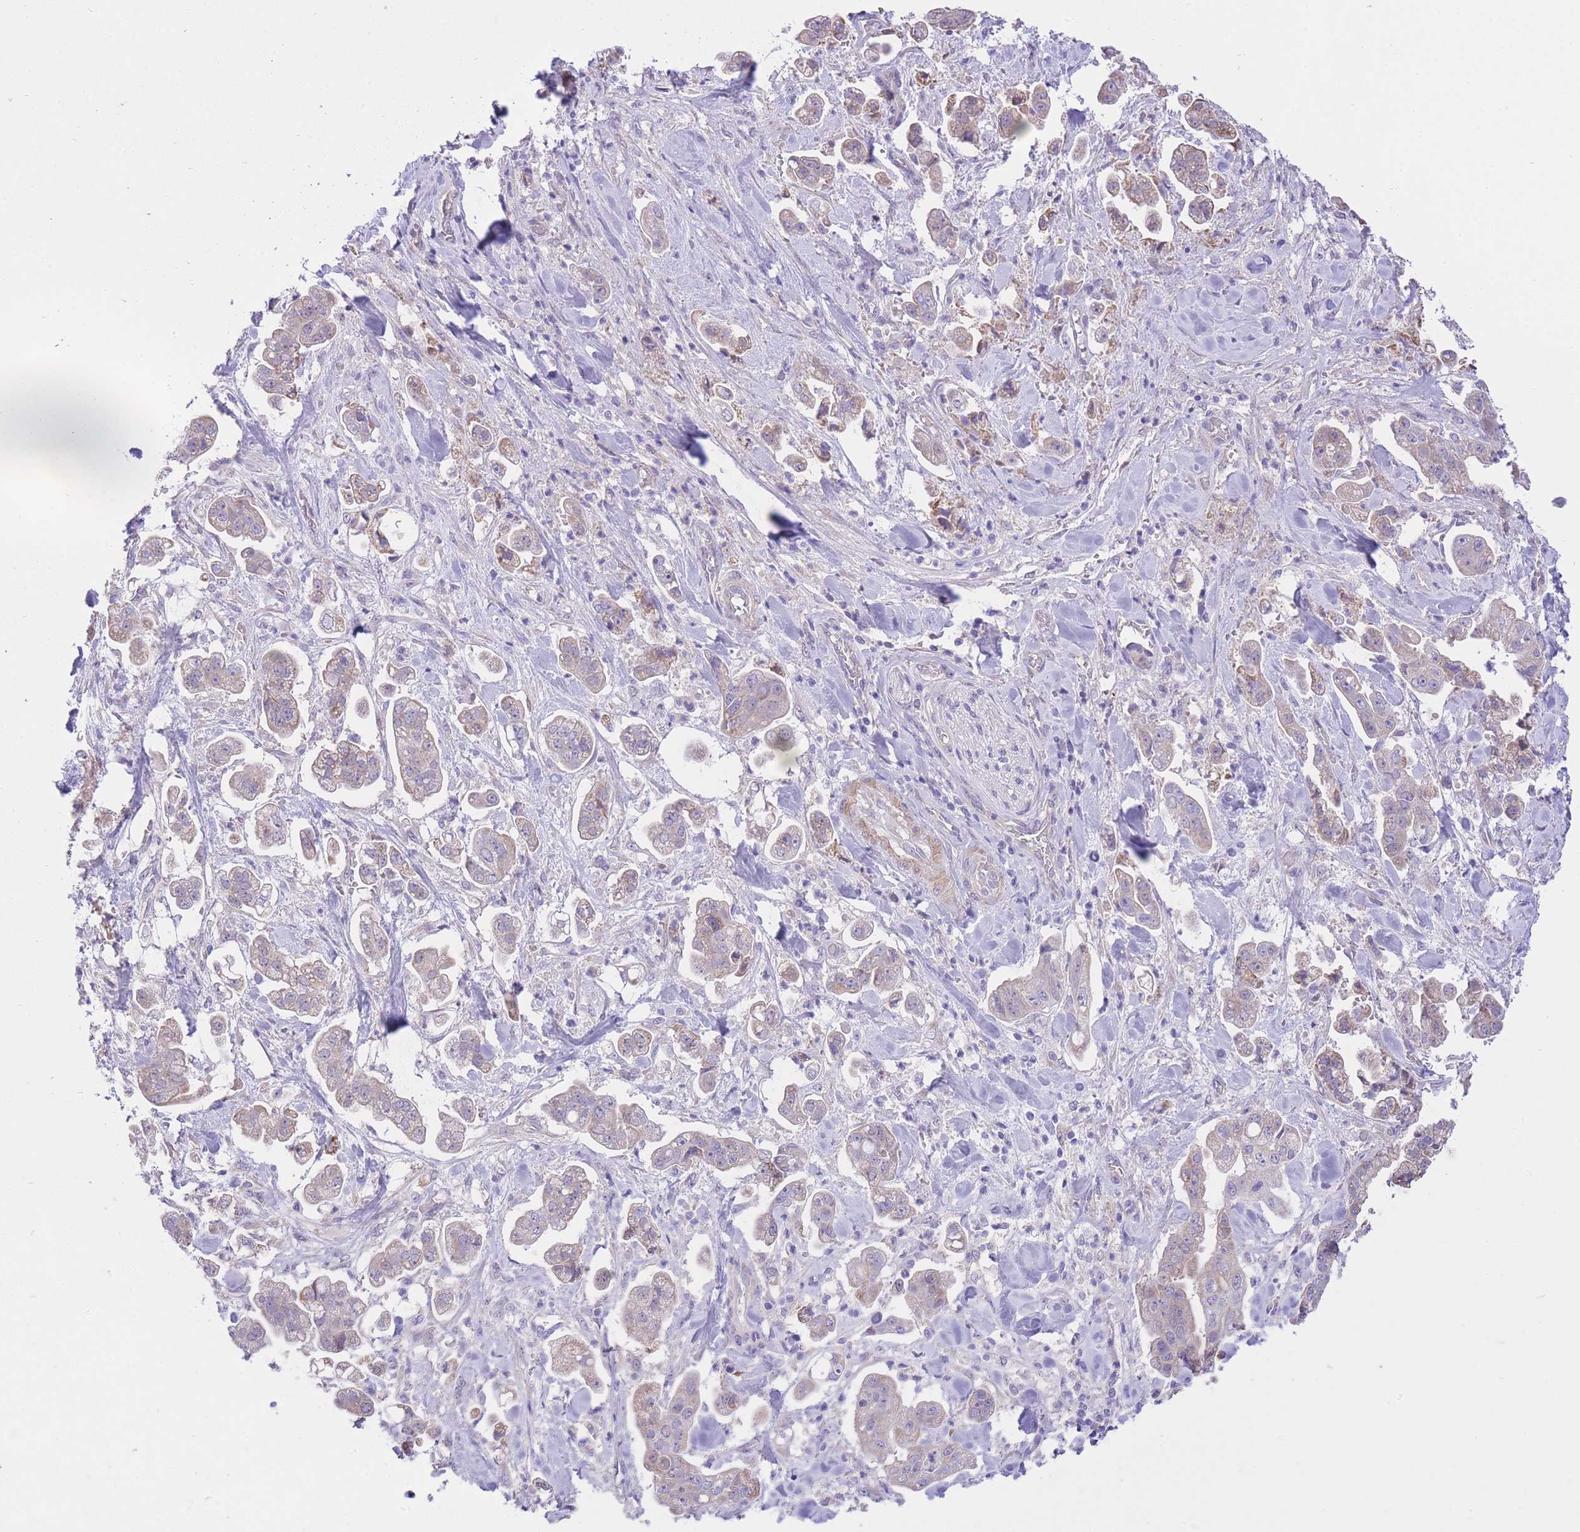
{"staining": {"intensity": "negative", "quantity": "none", "location": "none"}, "tissue": "stomach cancer", "cell_type": "Tumor cells", "image_type": "cancer", "snomed": [{"axis": "morphology", "description": "Adenocarcinoma, NOS"}, {"axis": "topography", "description": "Stomach"}], "caption": "A high-resolution photomicrograph shows immunohistochemistry (IHC) staining of stomach cancer (adenocarcinoma), which demonstrates no significant staining in tumor cells. (DAB IHC with hematoxylin counter stain).", "gene": "PGM1", "patient": {"sex": "male", "age": 62}}